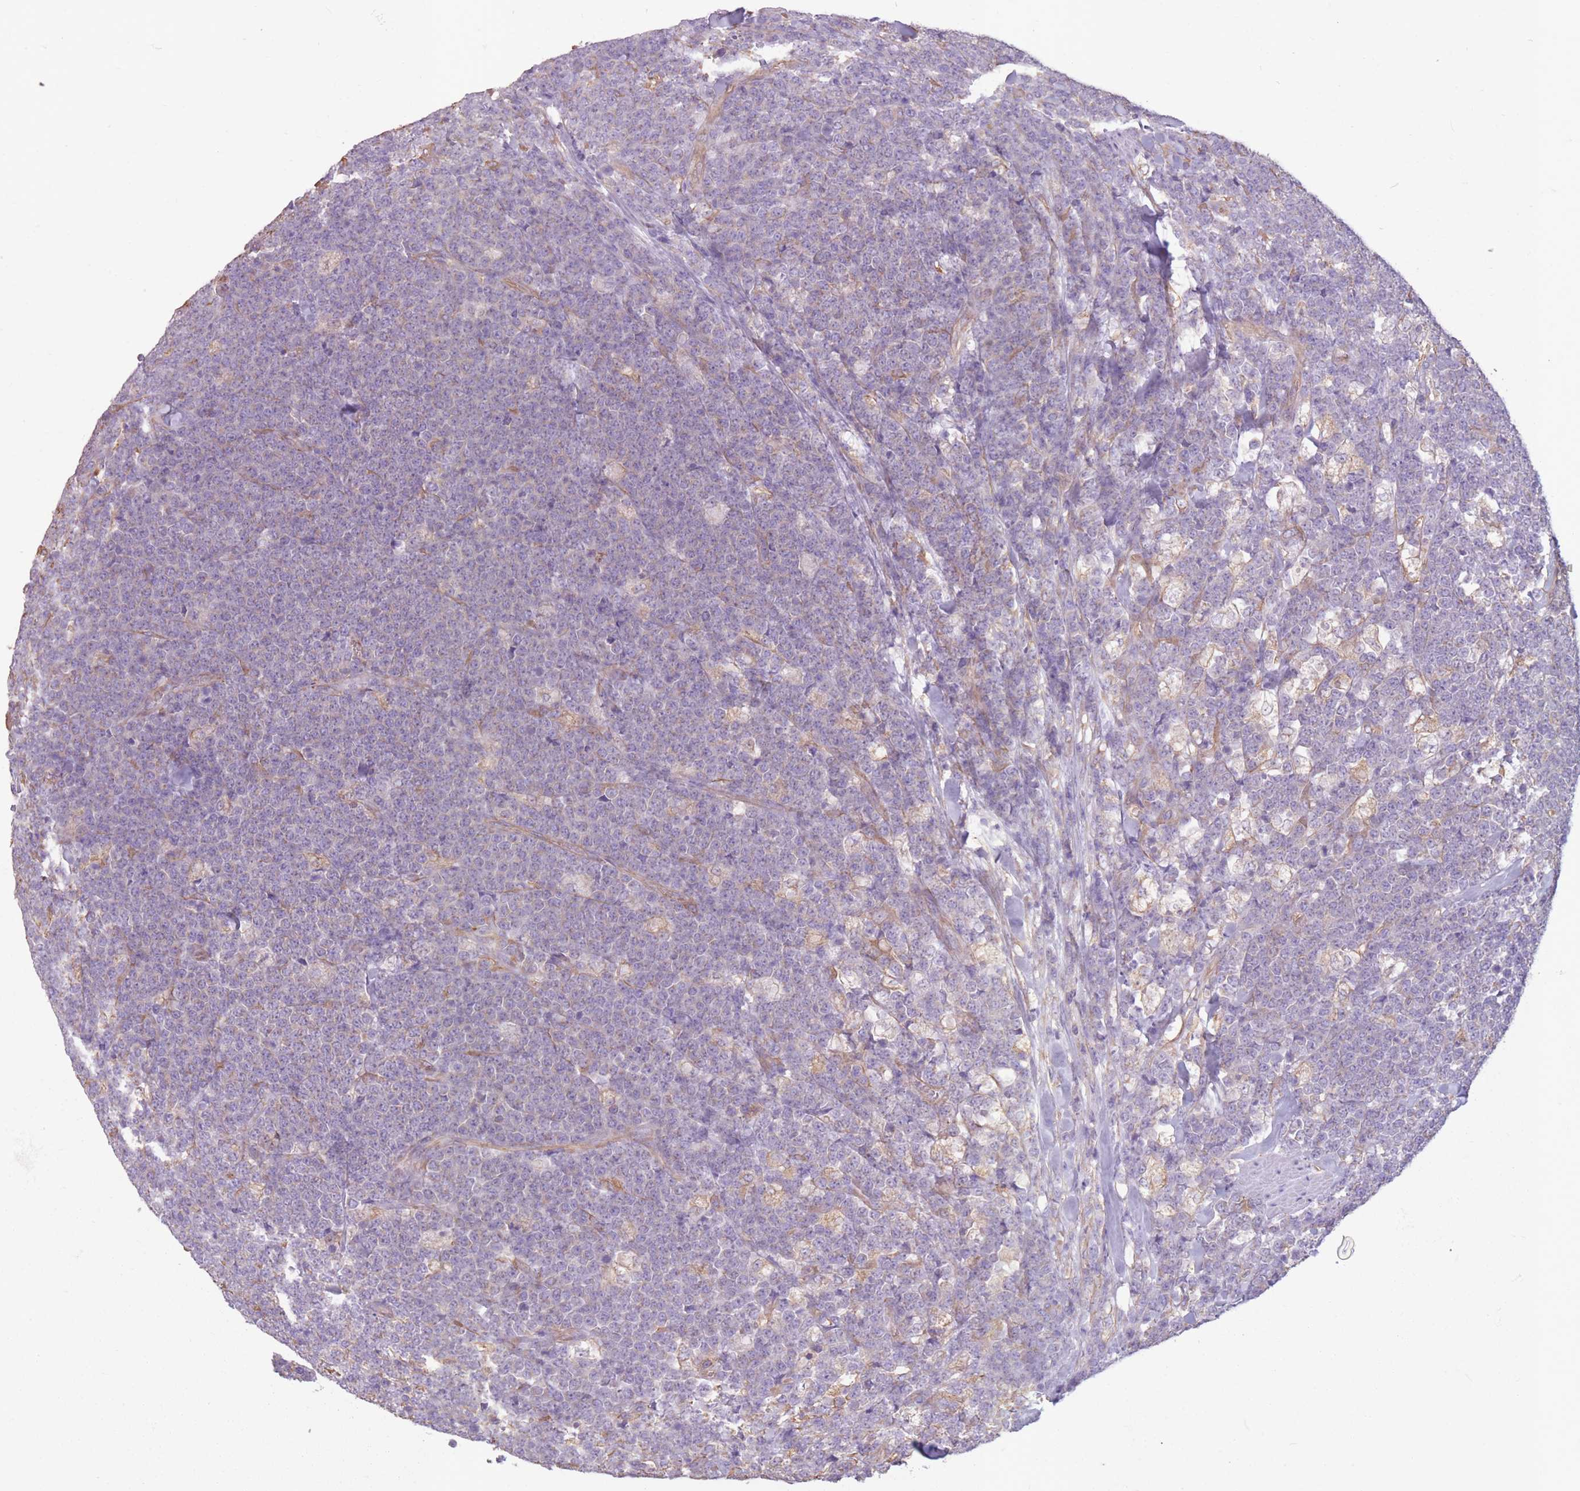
{"staining": {"intensity": "weak", "quantity": "<25%", "location": "cytoplasmic/membranous"}, "tissue": "lymphoma", "cell_type": "Tumor cells", "image_type": "cancer", "snomed": [{"axis": "morphology", "description": "Malignant lymphoma, non-Hodgkin's type, High grade"}, {"axis": "topography", "description": "Small intestine"}, {"axis": "topography", "description": "Colon"}], "caption": "Lymphoma was stained to show a protein in brown. There is no significant staining in tumor cells. (Immunohistochemistry (ihc), brightfield microscopy, high magnification).", "gene": "ADD1", "patient": {"sex": "male", "age": 8}}